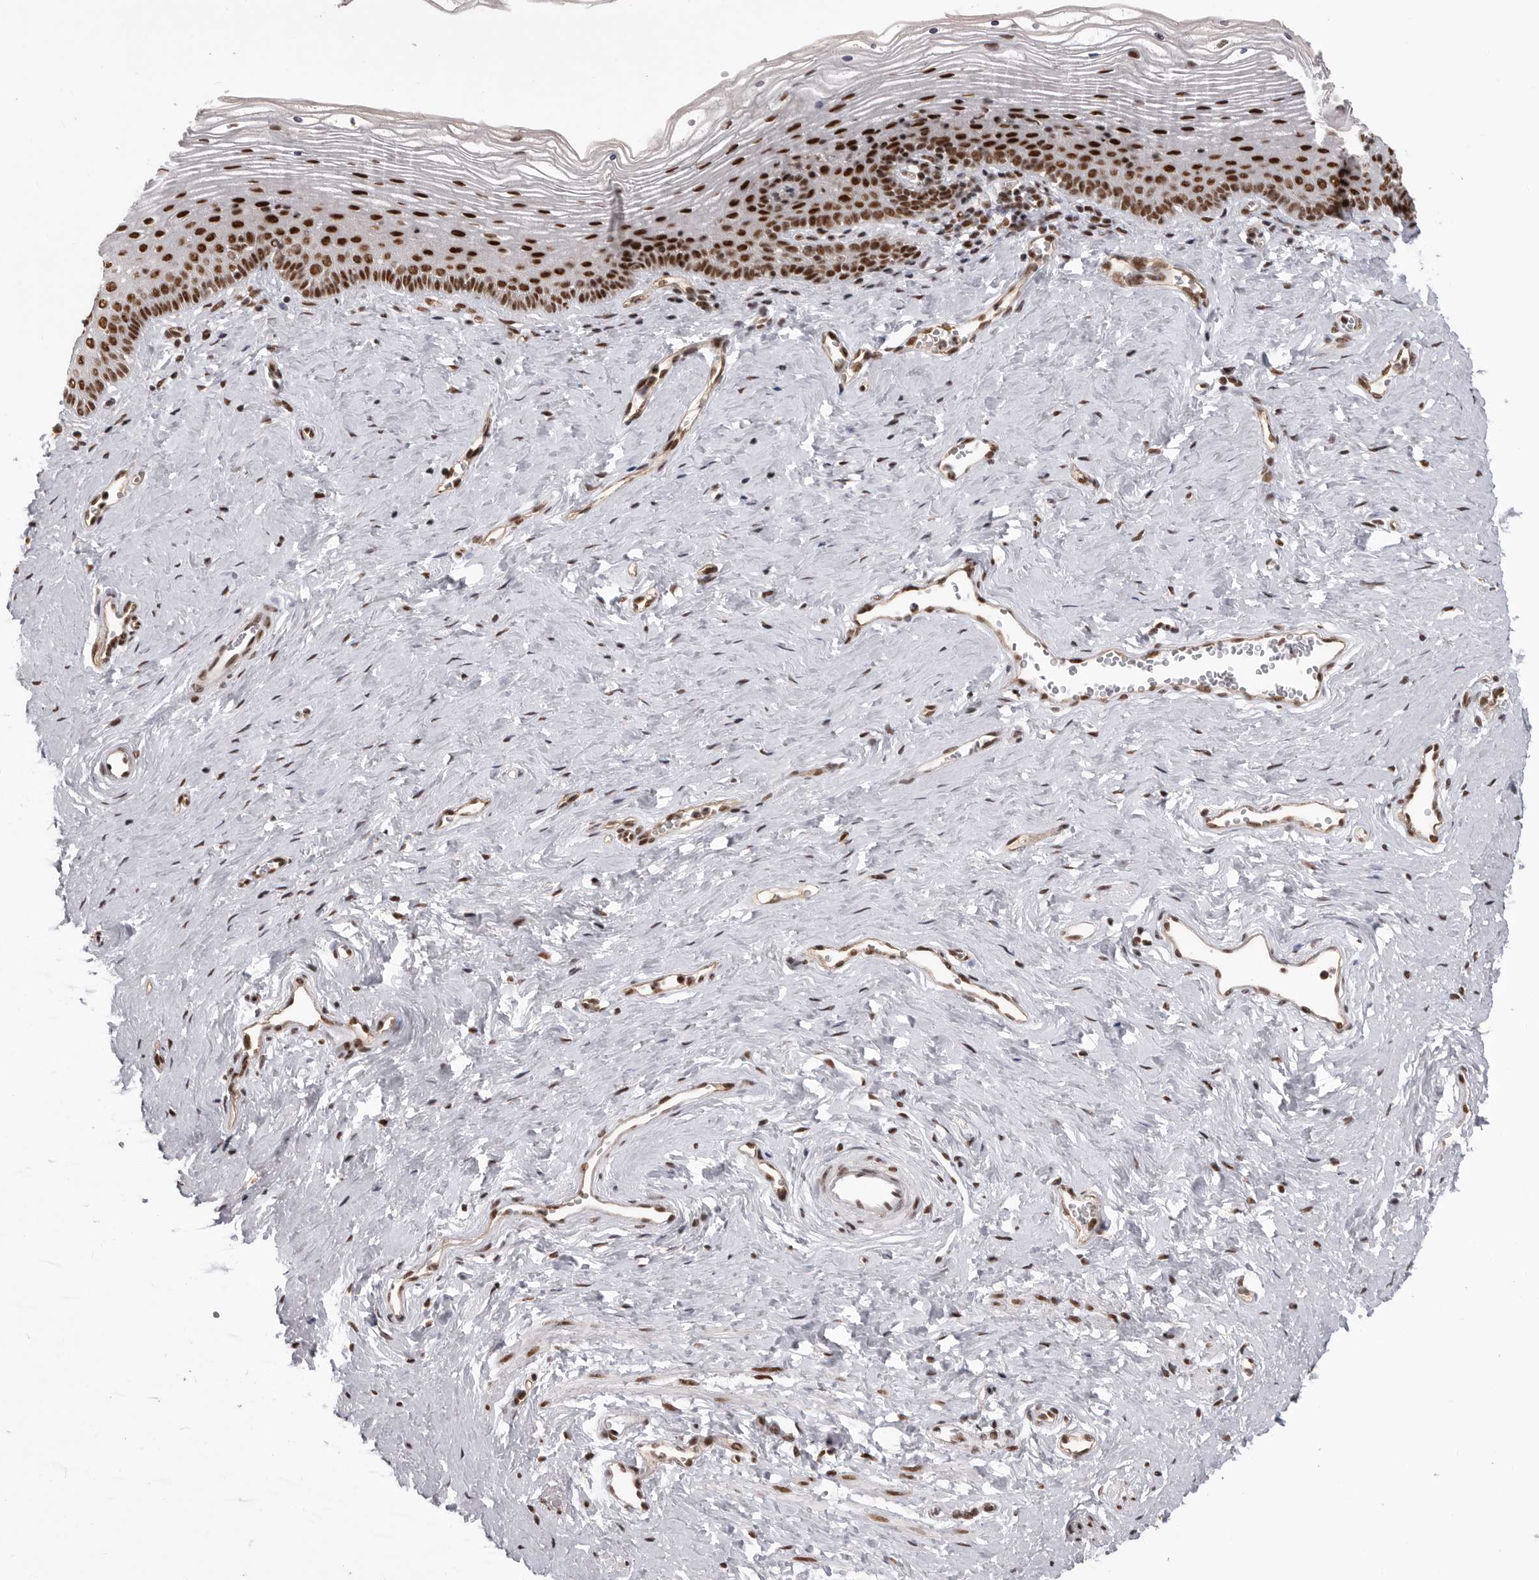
{"staining": {"intensity": "strong", "quantity": ">75%", "location": "nuclear"}, "tissue": "vagina", "cell_type": "Squamous epithelial cells", "image_type": "normal", "snomed": [{"axis": "morphology", "description": "Normal tissue, NOS"}, {"axis": "topography", "description": "Vagina"}], "caption": "Immunohistochemistry (IHC) photomicrograph of benign vagina: vagina stained using immunohistochemistry shows high levels of strong protein expression localized specifically in the nuclear of squamous epithelial cells, appearing as a nuclear brown color.", "gene": "PPP1R8", "patient": {"sex": "female", "age": 32}}